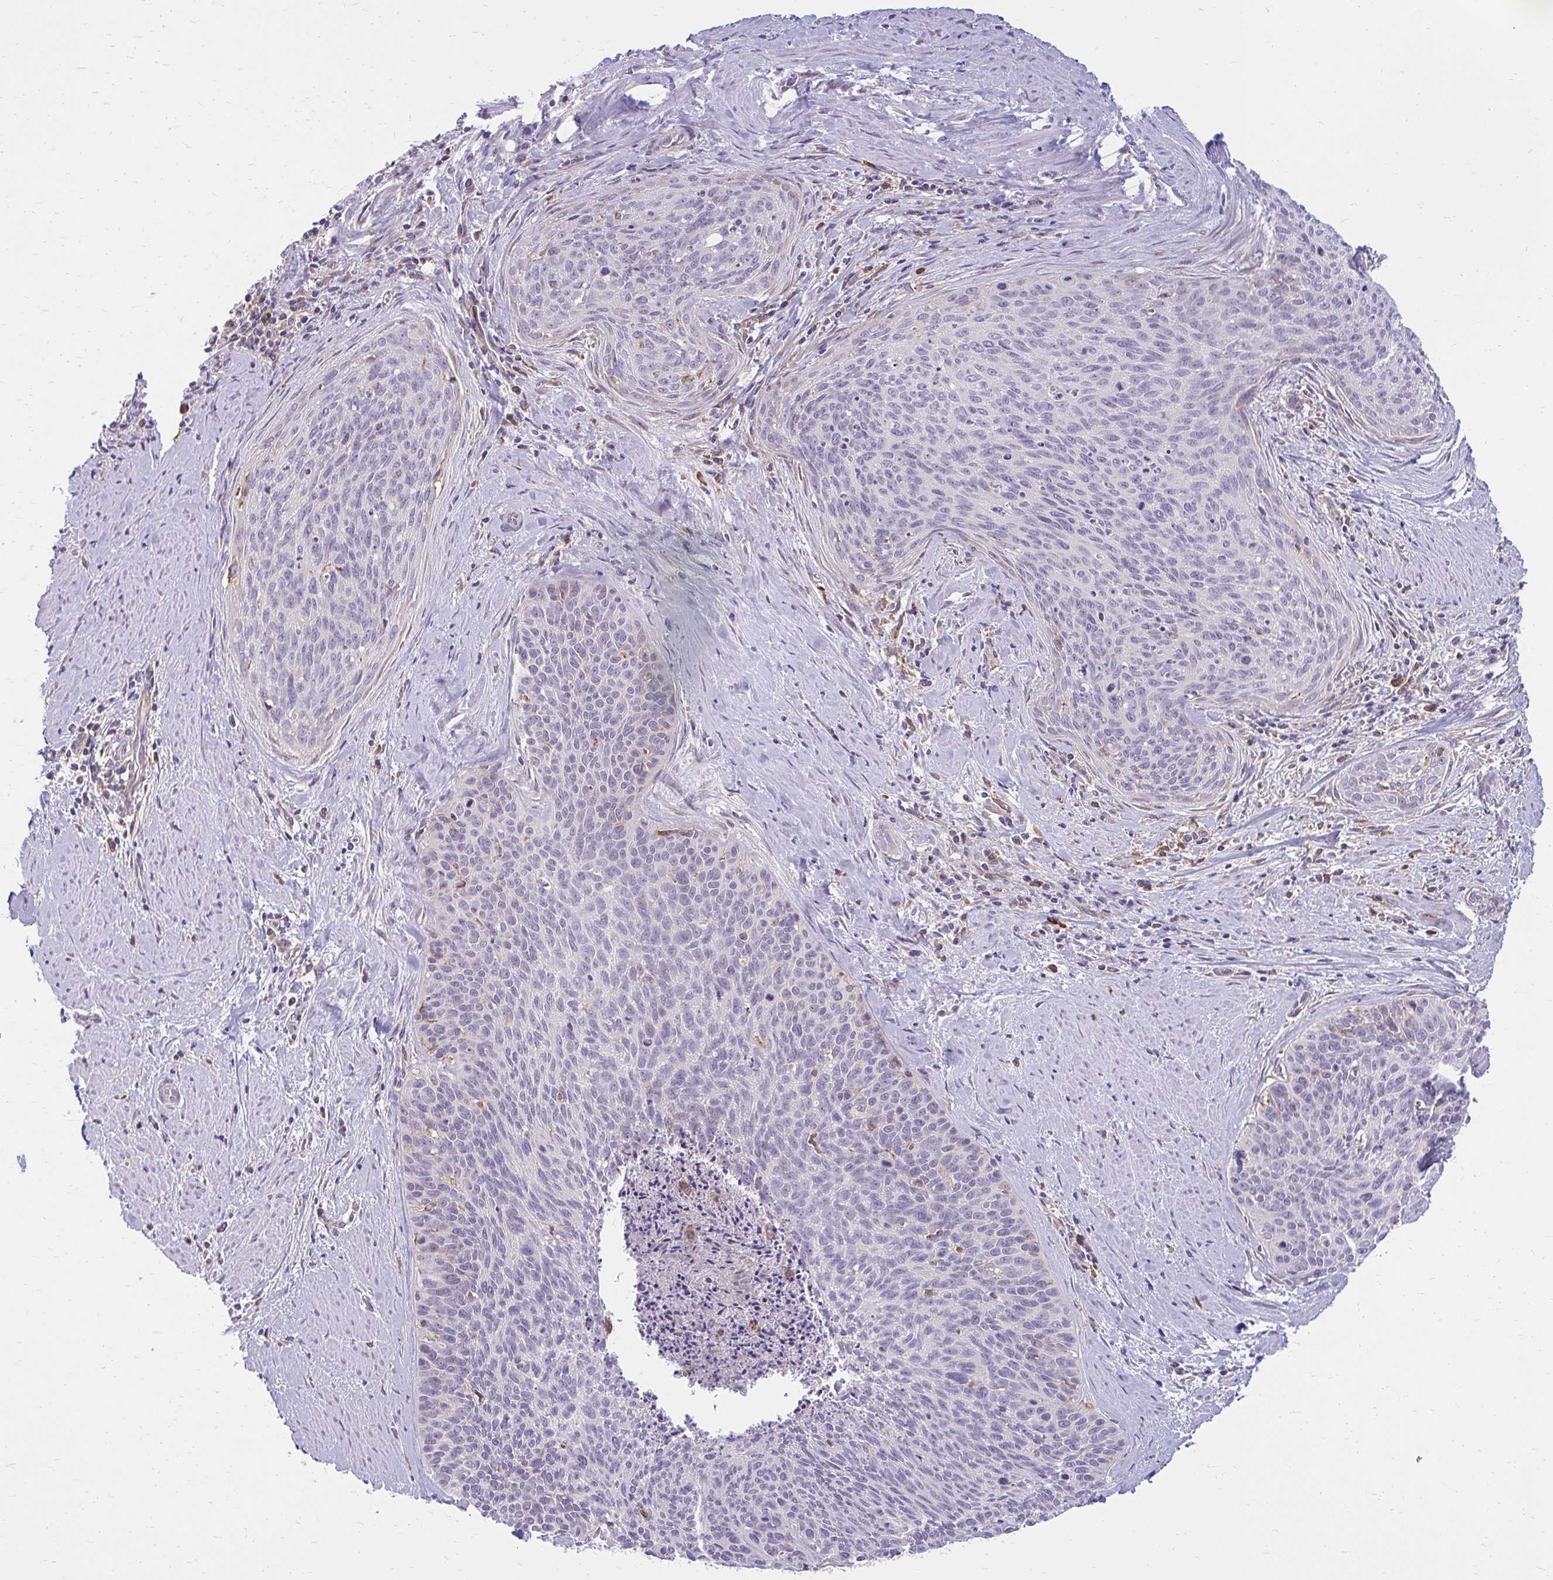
{"staining": {"intensity": "negative", "quantity": "none", "location": "none"}, "tissue": "cervical cancer", "cell_type": "Tumor cells", "image_type": "cancer", "snomed": [{"axis": "morphology", "description": "Squamous cell carcinoma, NOS"}, {"axis": "topography", "description": "Cervix"}], "caption": "DAB (3,3'-diaminobenzidine) immunohistochemical staining of squamous cell carcinoma (cervical) reveals no significant positivity in tumor cells. The staining was performed using DAB (3,3'-diaminobenzidine) to visualize the protein expression in brown, while the nuclei were stained in blue with hematoxylin (Magnification: 20x).", "gene": "ASAP1", "patient": {"sex": "female", "age": 55}}